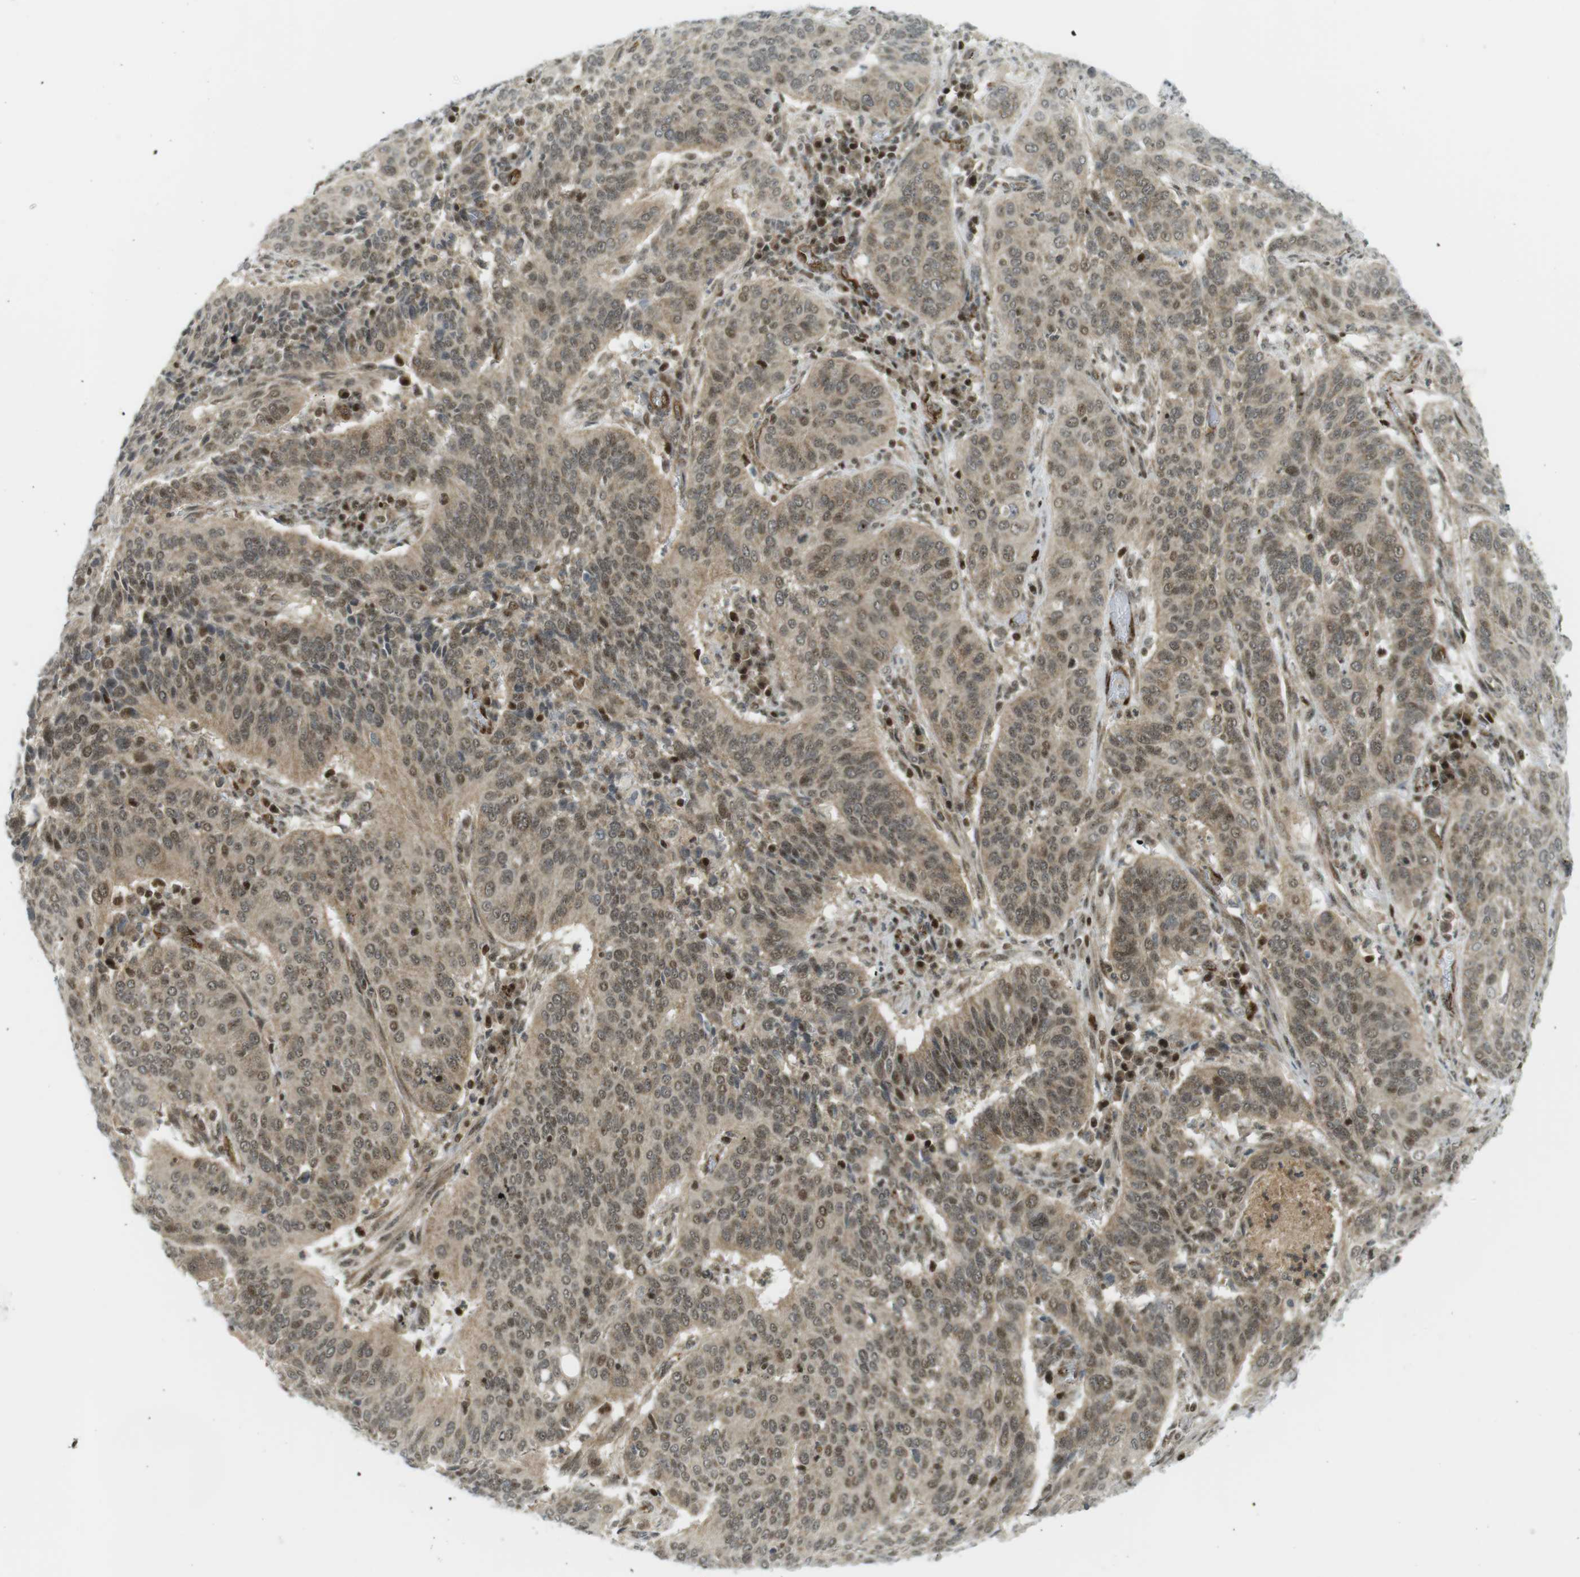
{"staining": {"intensity": "weak", "quantity": ">75%", "location": "cytoplasmic/membranous,nuclear"}, "tissue": "cervical cancer", "cell_type": "Tumor cells", "image_type": "cancer", "snomed": [{"axis": "morphology", "description": "Normal tissue, NOS"}, {"axis": "morphology", "description": "Squamous cell carcinoma, NOS"}, {"axis": "topography", "description": "Cervix"}], "caption": "Immunohistochemistry staining of cervical squamous cell carcinoma, which demonstrates low levels of weak cytoplasmic/membranous and nuclear positivity in about >75% of tumor cells indicating weak cytoplasmic/membranous and nuclear protein expression. The staining was performed using DAB (3,3'-diaminobenzidine) (brown) for protein detection and nuclei were counterstained in hematoxylin (blue).", "gene": "PPP1R13B", "patient": {"sex": "female", "age": 39}}